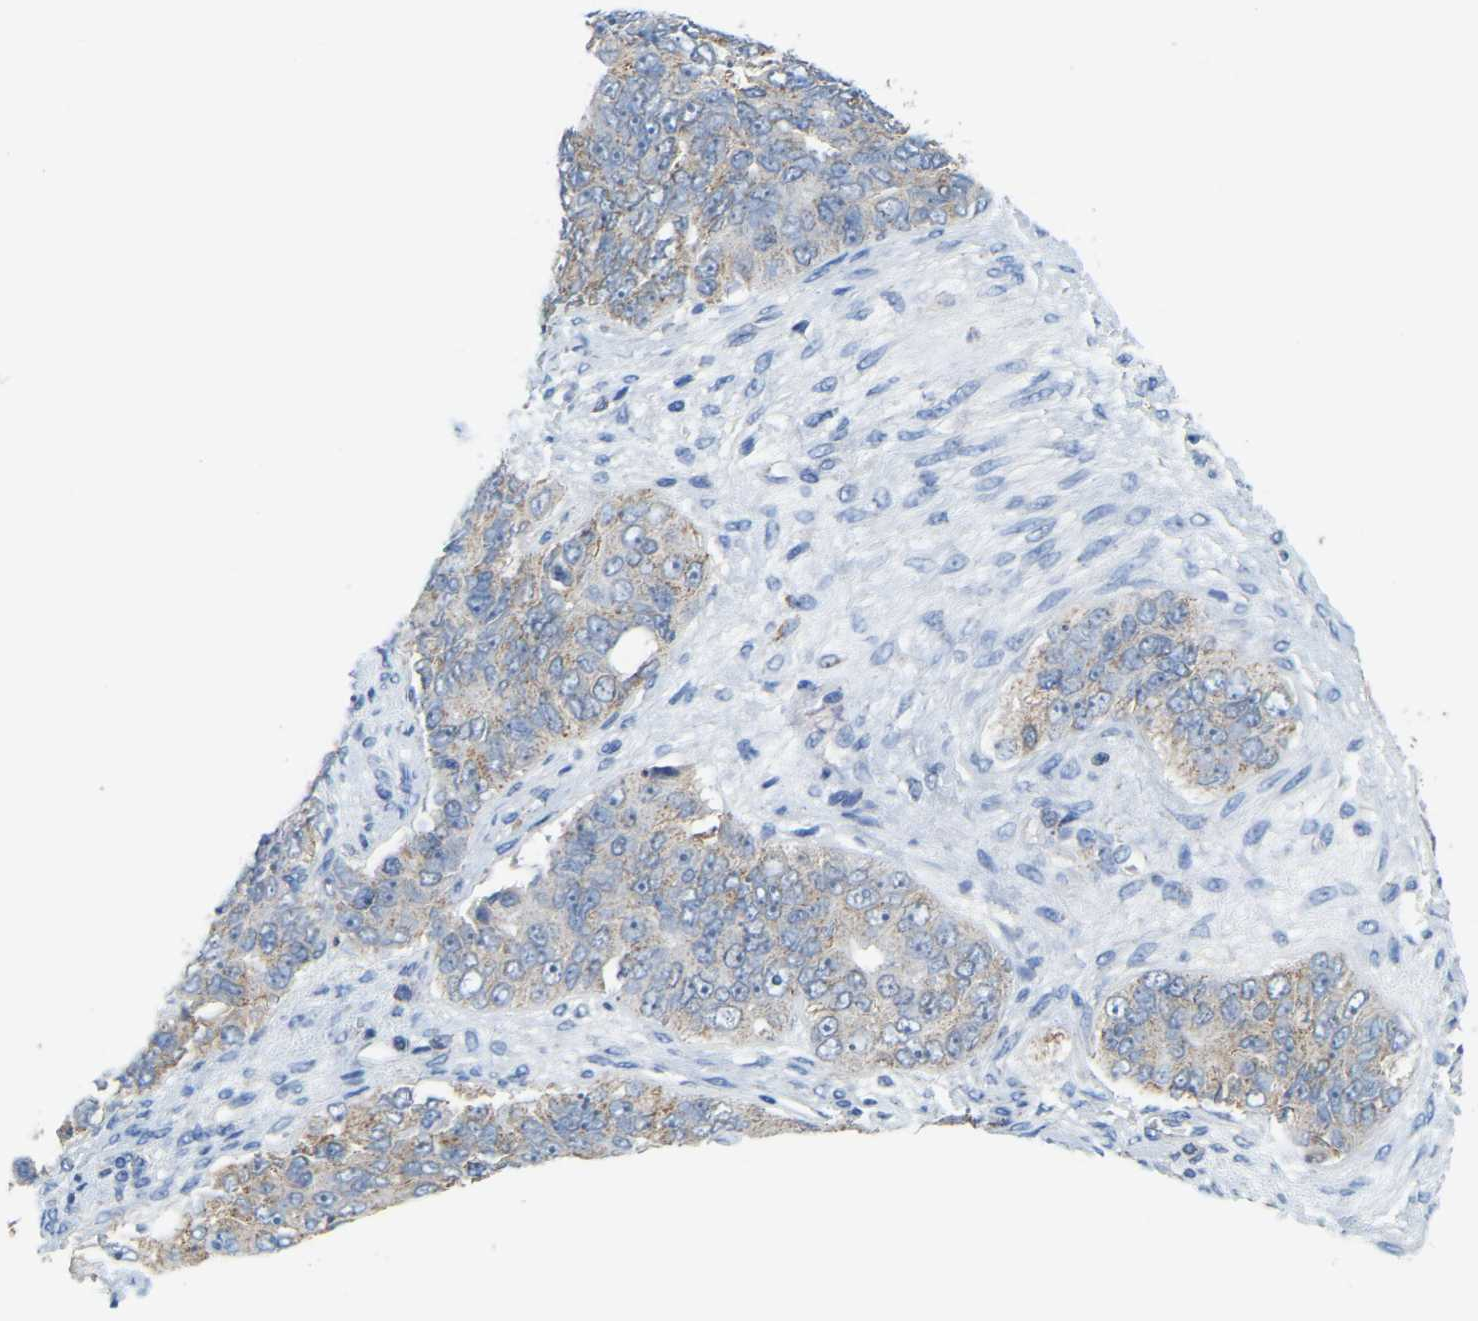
{"staining": {"intensity": "weak", "quantity": ">75%", "location": "cytoplasmic/membranous"}, "tissue": "ovarian cancer", "cell_type": "Tumor cells", "image_type": "cancer", "snomed": [{"axis": "morphology", "description": "Carcinoma, endometroid"}, {"axis": "topography", "description": "Ovary"}], "caption": "Tumor cells demonstrate weak cytoplasmic/membranous expression in about >75% of cells in ovarian endometroid carcinoma. Ihc stains the protein of interest in brown and the nuclei are stained blue.", "gene": "SERPINB5", "patient": {"sex": "female", "age": 51}}